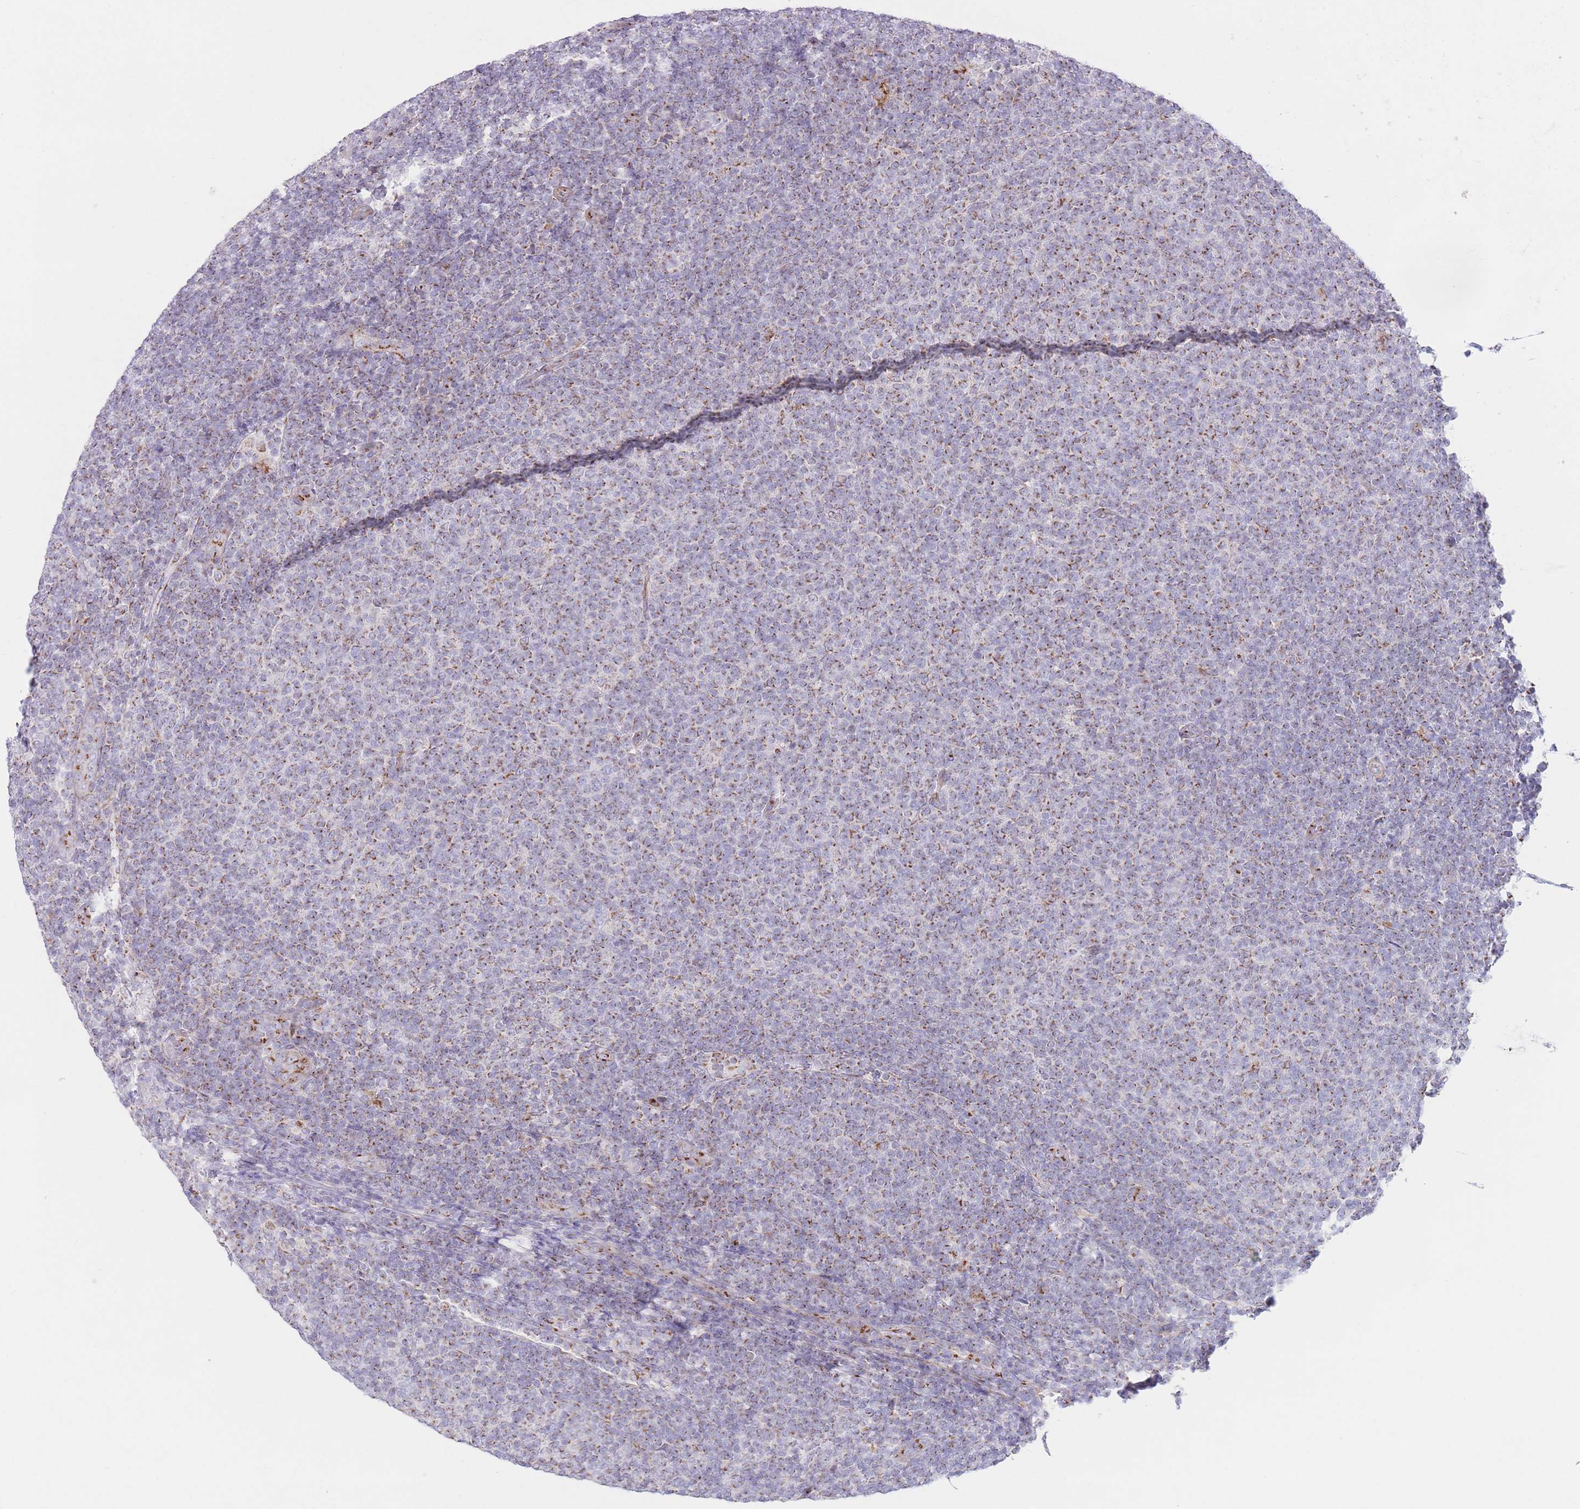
{"staining": {"intensity": "weak", "quantity": "25%-75%", "location": "cytoplasmic/membranous"}, "tissue": "lymphoma", "cell_type": "Tumor cells", "image_type": "cancer", "snomed": [{"axis": "morphology", "description": "Malignant lymphoma, non-Hodgkin's type, Low grade"}, {"axis": "topography", "description": "Lymph node"}], "caption": "DAB immunohistochemical staining of lymphoma displays weak cytoplasmic/membranous protein expression in about 25%-75% of tumor cells.", "gene": "MPND", "patient": {"sex": "male", "age": 66}}